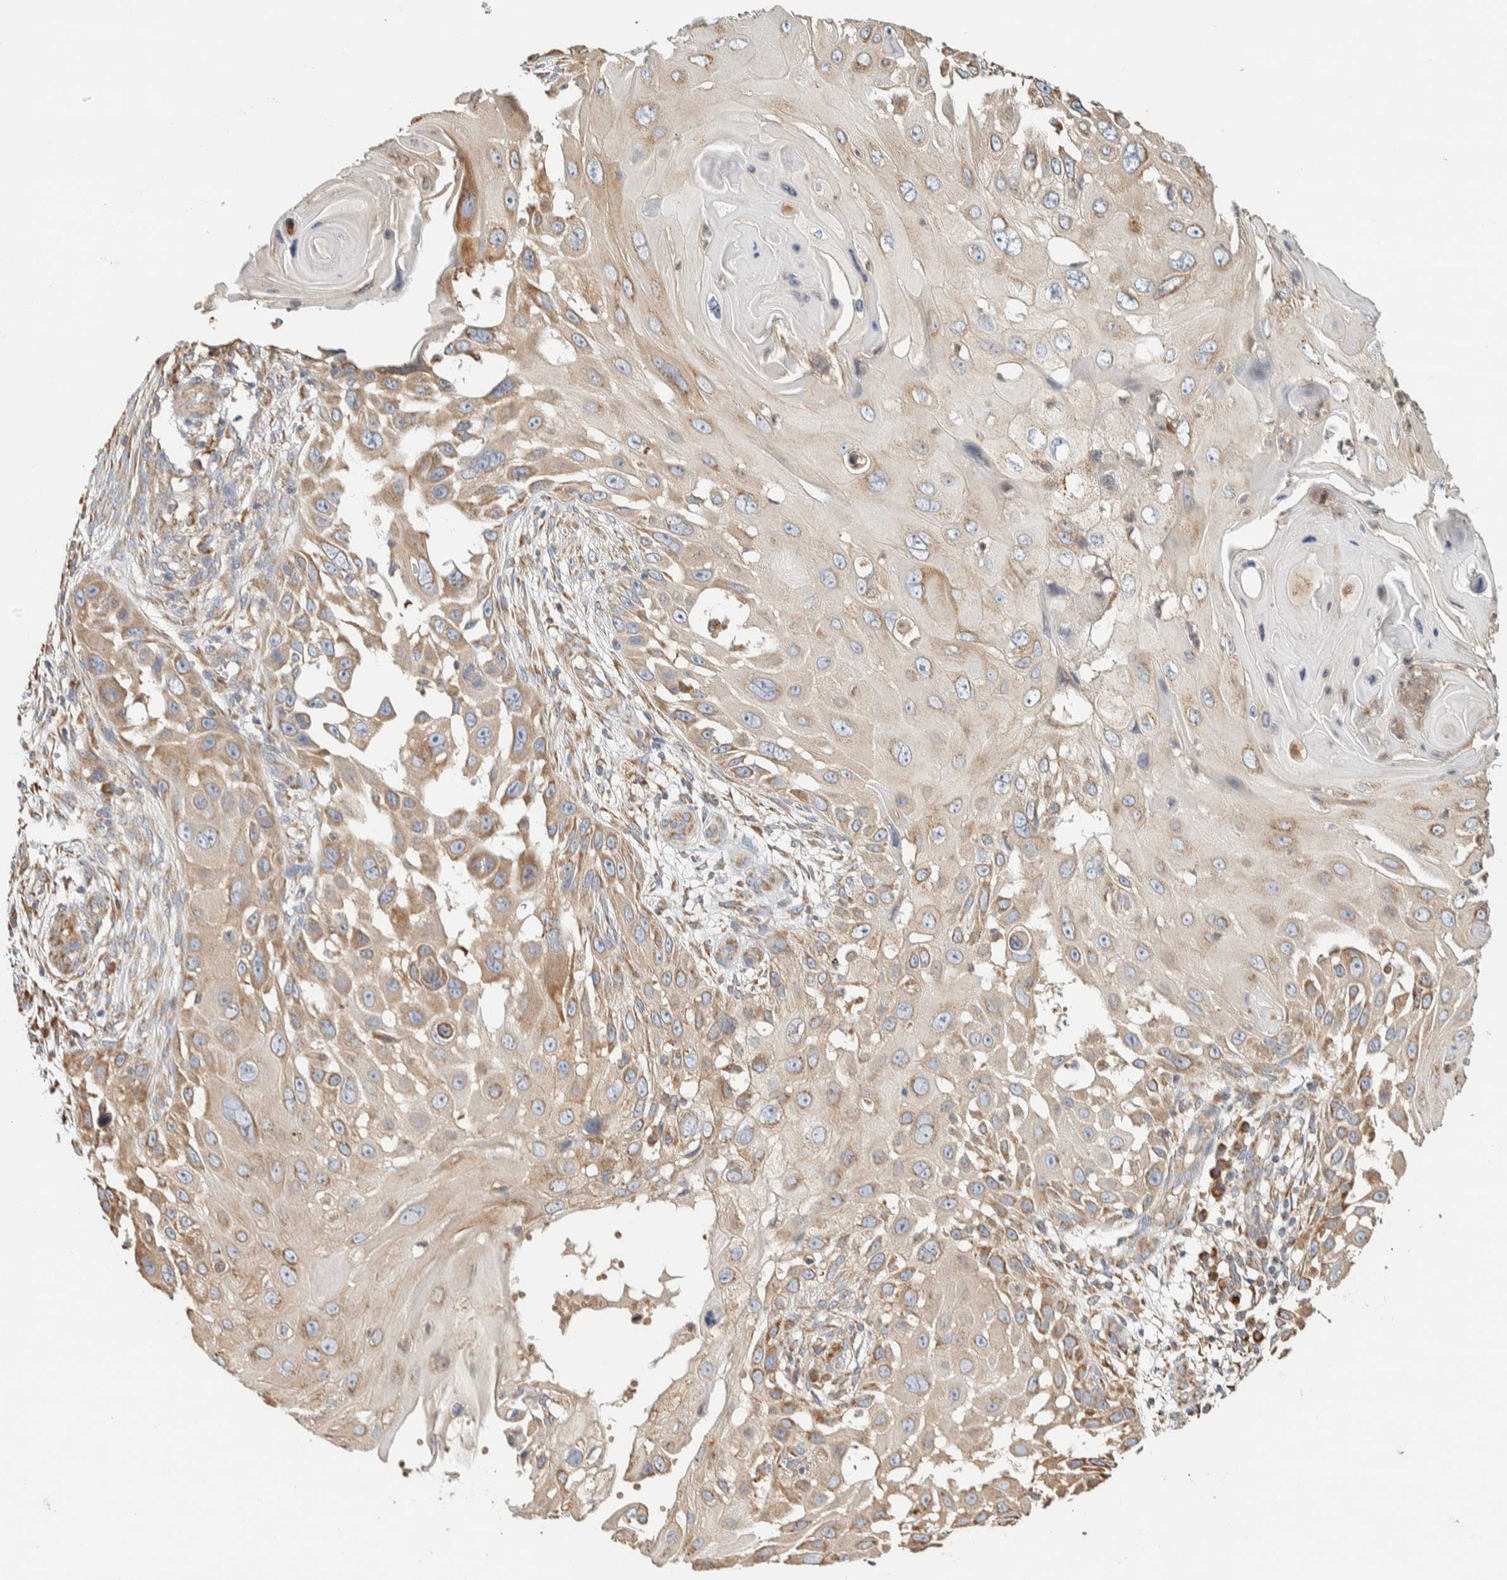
{"staining": {"intensity": "moderate", "quantity": "25%-75%", "location": "cytoplasmic/membranous"}, "tissue": "skin cancer", "cell_type": "Tumor cells", "image_type": "cancer", "snomed": [{"axis": "morphology", "description": "Squamous cell carcinoma, NOS"}, {"axis": "topography", "description": "Skin"}], "caption": "Immunohistochemistry (IHC) image of neoplastic tissue: human skin squamous cell carcinoma stained using immunohistochemistry (IHC) reveals medium levels of moderate protein expression localized specifically in the cytoplasmic/membranous of tumor cells, appearing as a cytoplasmic/membranous brown color.", "gene": "RAB11FIP1", "patient": {"sex": "female", "age": 44}}